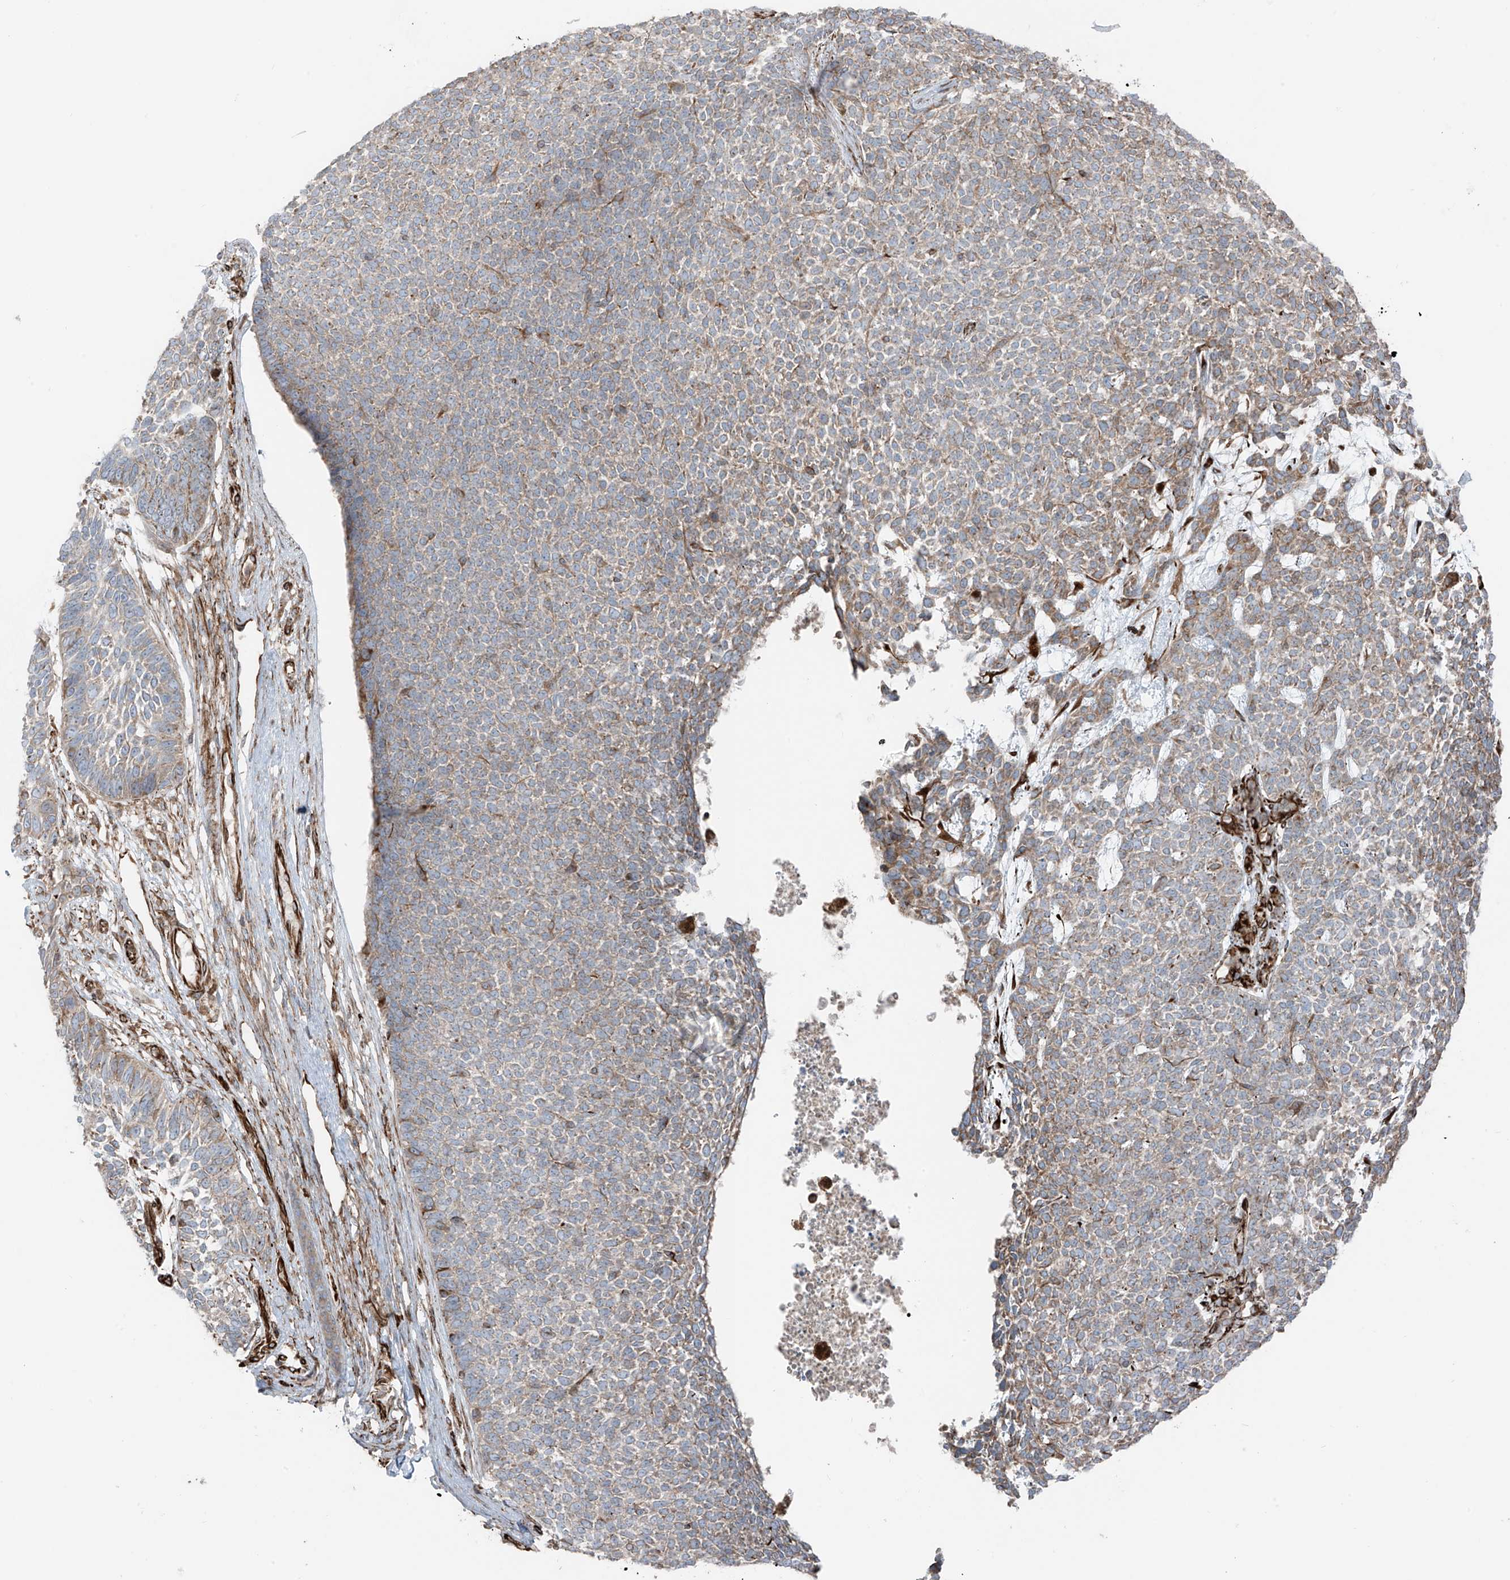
{"staining": {"intensity": "moderate", "quantity": "25%-75%", "location": "cytoplasmic/membranous"}, "tissue": "skin cancer", "cell_type": "Tumor cells", "image_type": "cancer", "snomed": [{"axis": "morphology", "description": "Basal cell carcinoma"}, {"axis": "topography", "description": "Skin"}], "caption": "Human skin basal cell carcinoma stained for a protein (brown) displays moderate cytoplasmic/membranous positive positivity in about 25%-75% of tumor cells.", "gene": "ERLEC1", "patient": {"sex": "female", "age": 84}}